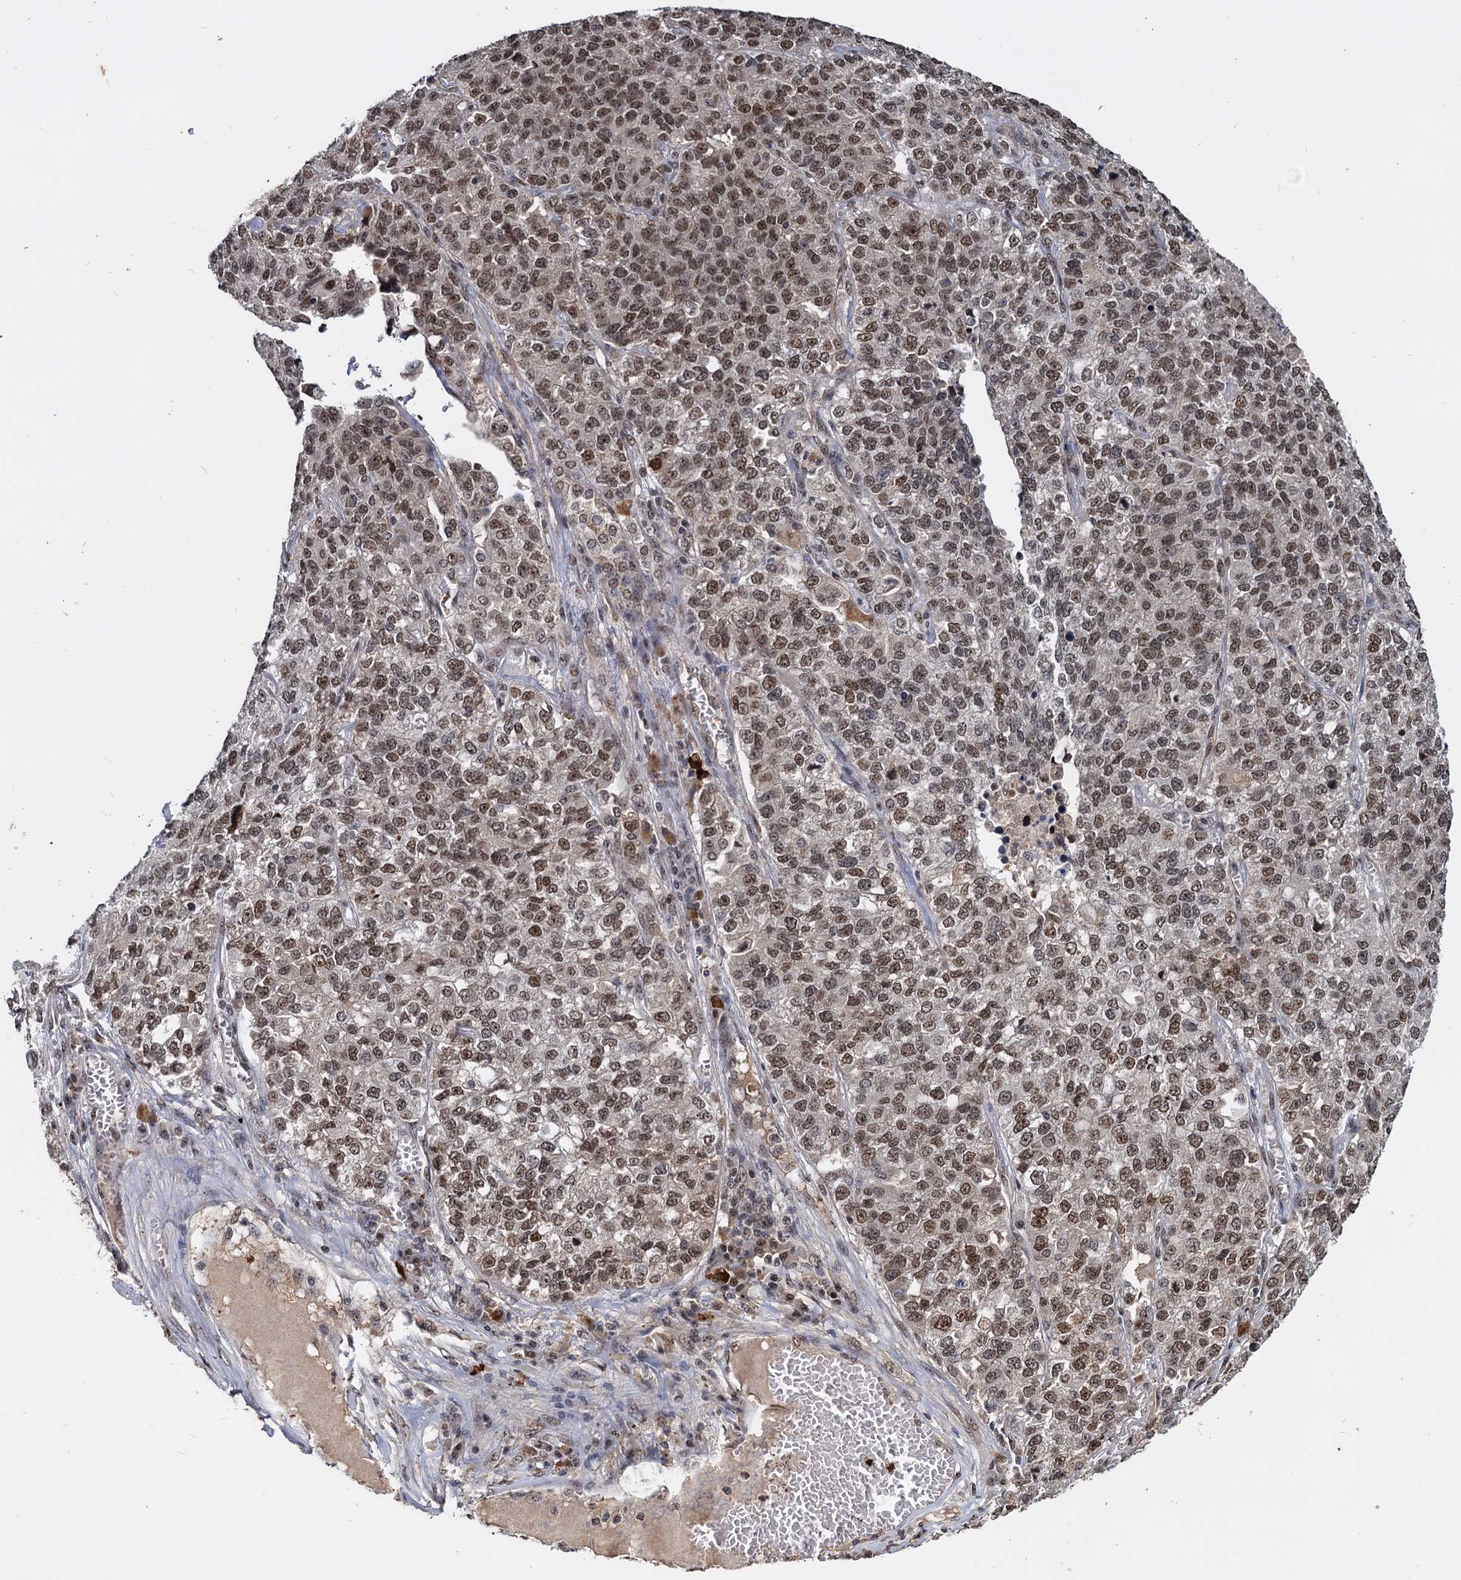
{"staining": {"intensity": "weak", "quantity": "25%-75%", "location": "cytoplasmic/membranous,nuclear"}, "tissue": "lung cancer", "cell_type": "Tumor cells", "image_type": "cancer", "snomed": [{"axis": "morphology", "description": "Adenocarcinoma, NOS"}, {"axis": "topography", "description": "Lung"}], "caption": "An IHC photomicrograph of tumor tissue is shown. Protein staining in brown shows weak cytoplasmic/membranous and nuclear positivity in lung cancer (adenocarcinoma) within tumor cells.", "gene": "FAM216B", "patient": {"sex": "male", "age": 49}}